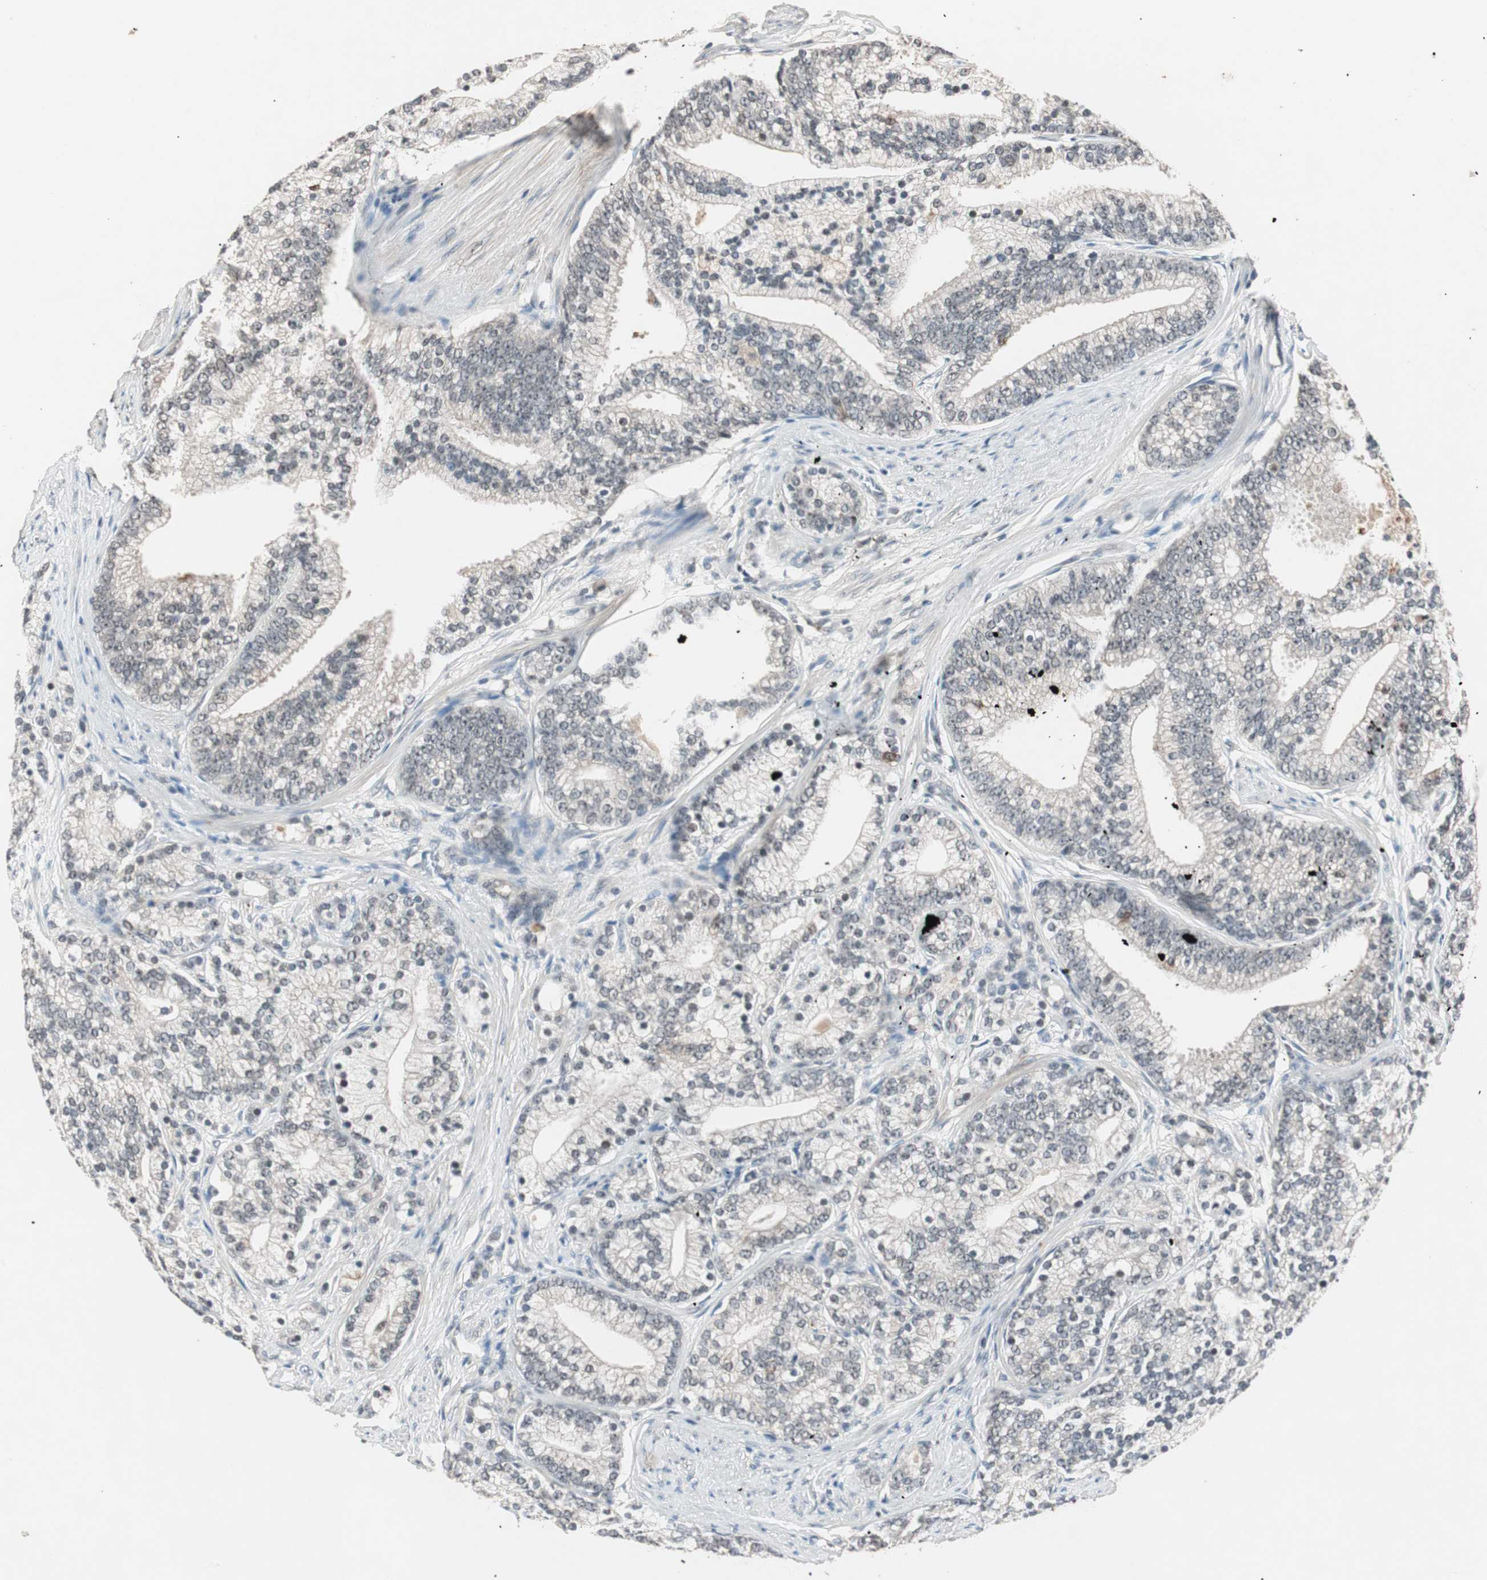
{"staining": {"intensity": "weak", "quantity": "<25%", "location": "nuclear"}, "tissue": "prostate cancer", "cell_type": "Tumor cells", "image_type": "cancer", "snomed": [{"axis": "morphology", "description": "Adenocarcinoma, Low grade"}, {"axis": "topography", "description": "Prostate"}], "caption": "This is an immunohistochemistry photomicrograph of human prostate cancer (low-grade adenocarcinoma). There is no expression in tumor cells.", "gene": "NFRKB", "patient": {"sex": "male", "age": 71}}